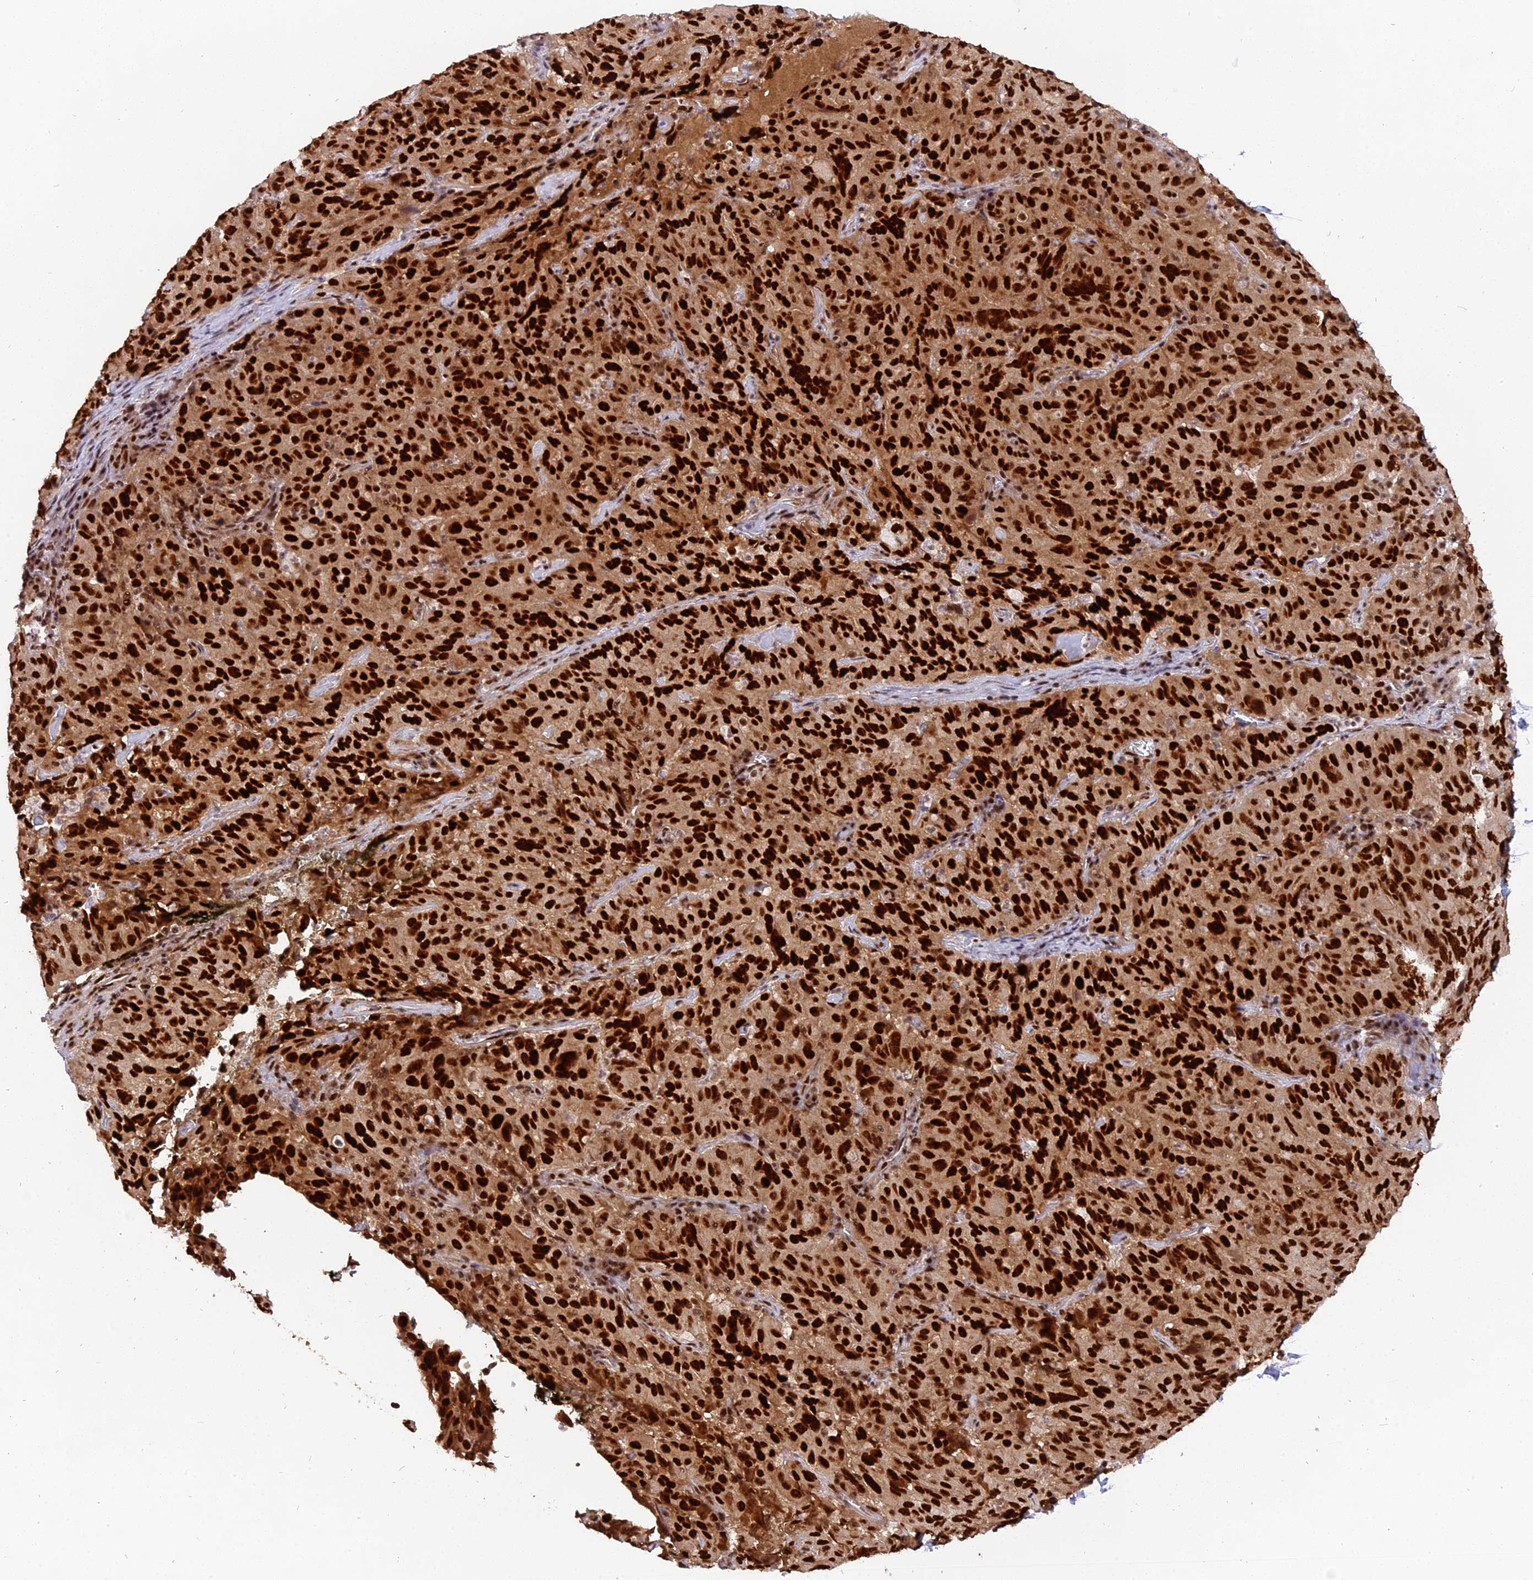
{"staining": {"intensity": "strong", "quantity": ">75%", "location": "cytoplasmic/membranous,nuclear"}, "tissue": "pancreatic cancer", "cell_type": "Tumor cells", "image_type": "cancer", "snomed": [{"axis": "morphology", "description": "Adenocarcinoma, NOS"}, {"axis": "topography", "description": "Pancreas"}], "caption": "Protein analysis of pancreatic cancer (adenocarcinoma) tissue demonstrates strong cytoplasmic/membranous and nuclear positivity in about >75% of tumor cells.", "gene": "RAMAC", "patient": {"sex": "male", "age": 63}}